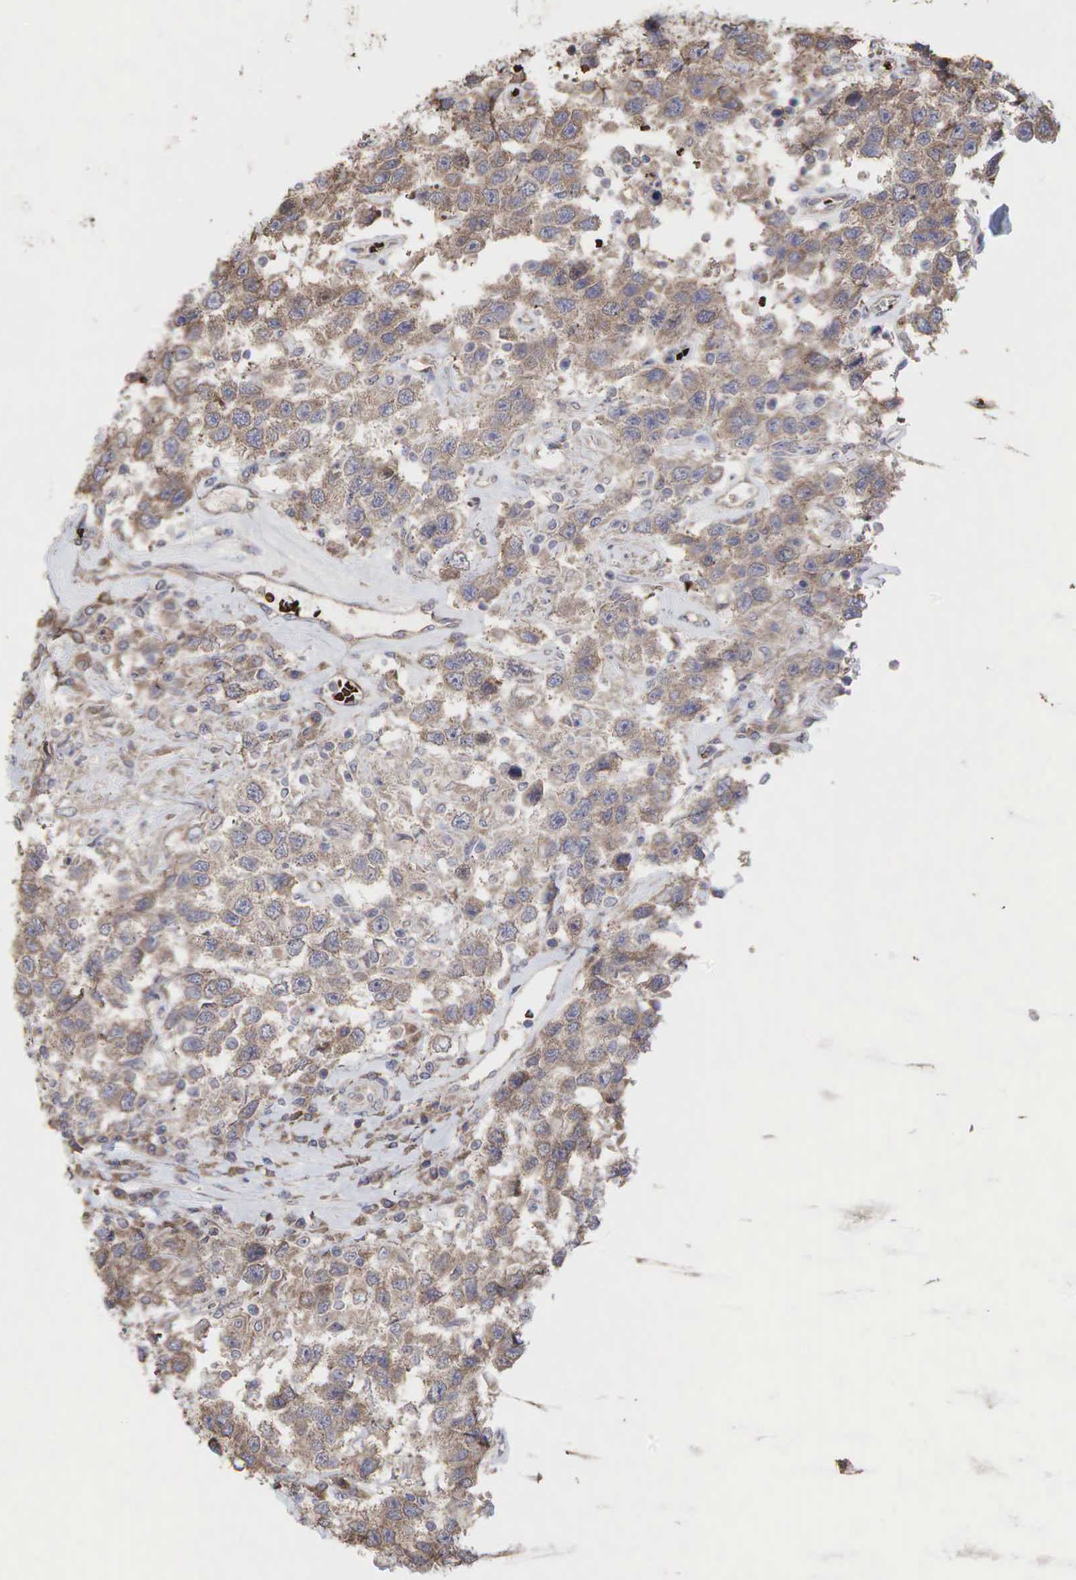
{"staining": {"intensity": "weak", "quantity": ">75%", "location": "cytoplasmic/membranous"}, "tissue": "testis cancer", "cell_type": "Tumor cells", "image_type": "cancer", "snomed": [{"axis": "morphology", "description": "Seminoma, NOS"}, {"axis": "topography", "description": "Testis"}], "caption": "The immunohistochemical stain labels weak cytoplasmic/membranous staining in tumor cells of testis cancer tissue.", "gene": "PABPC5", "patient": {"sex": "male", "age": 41}}